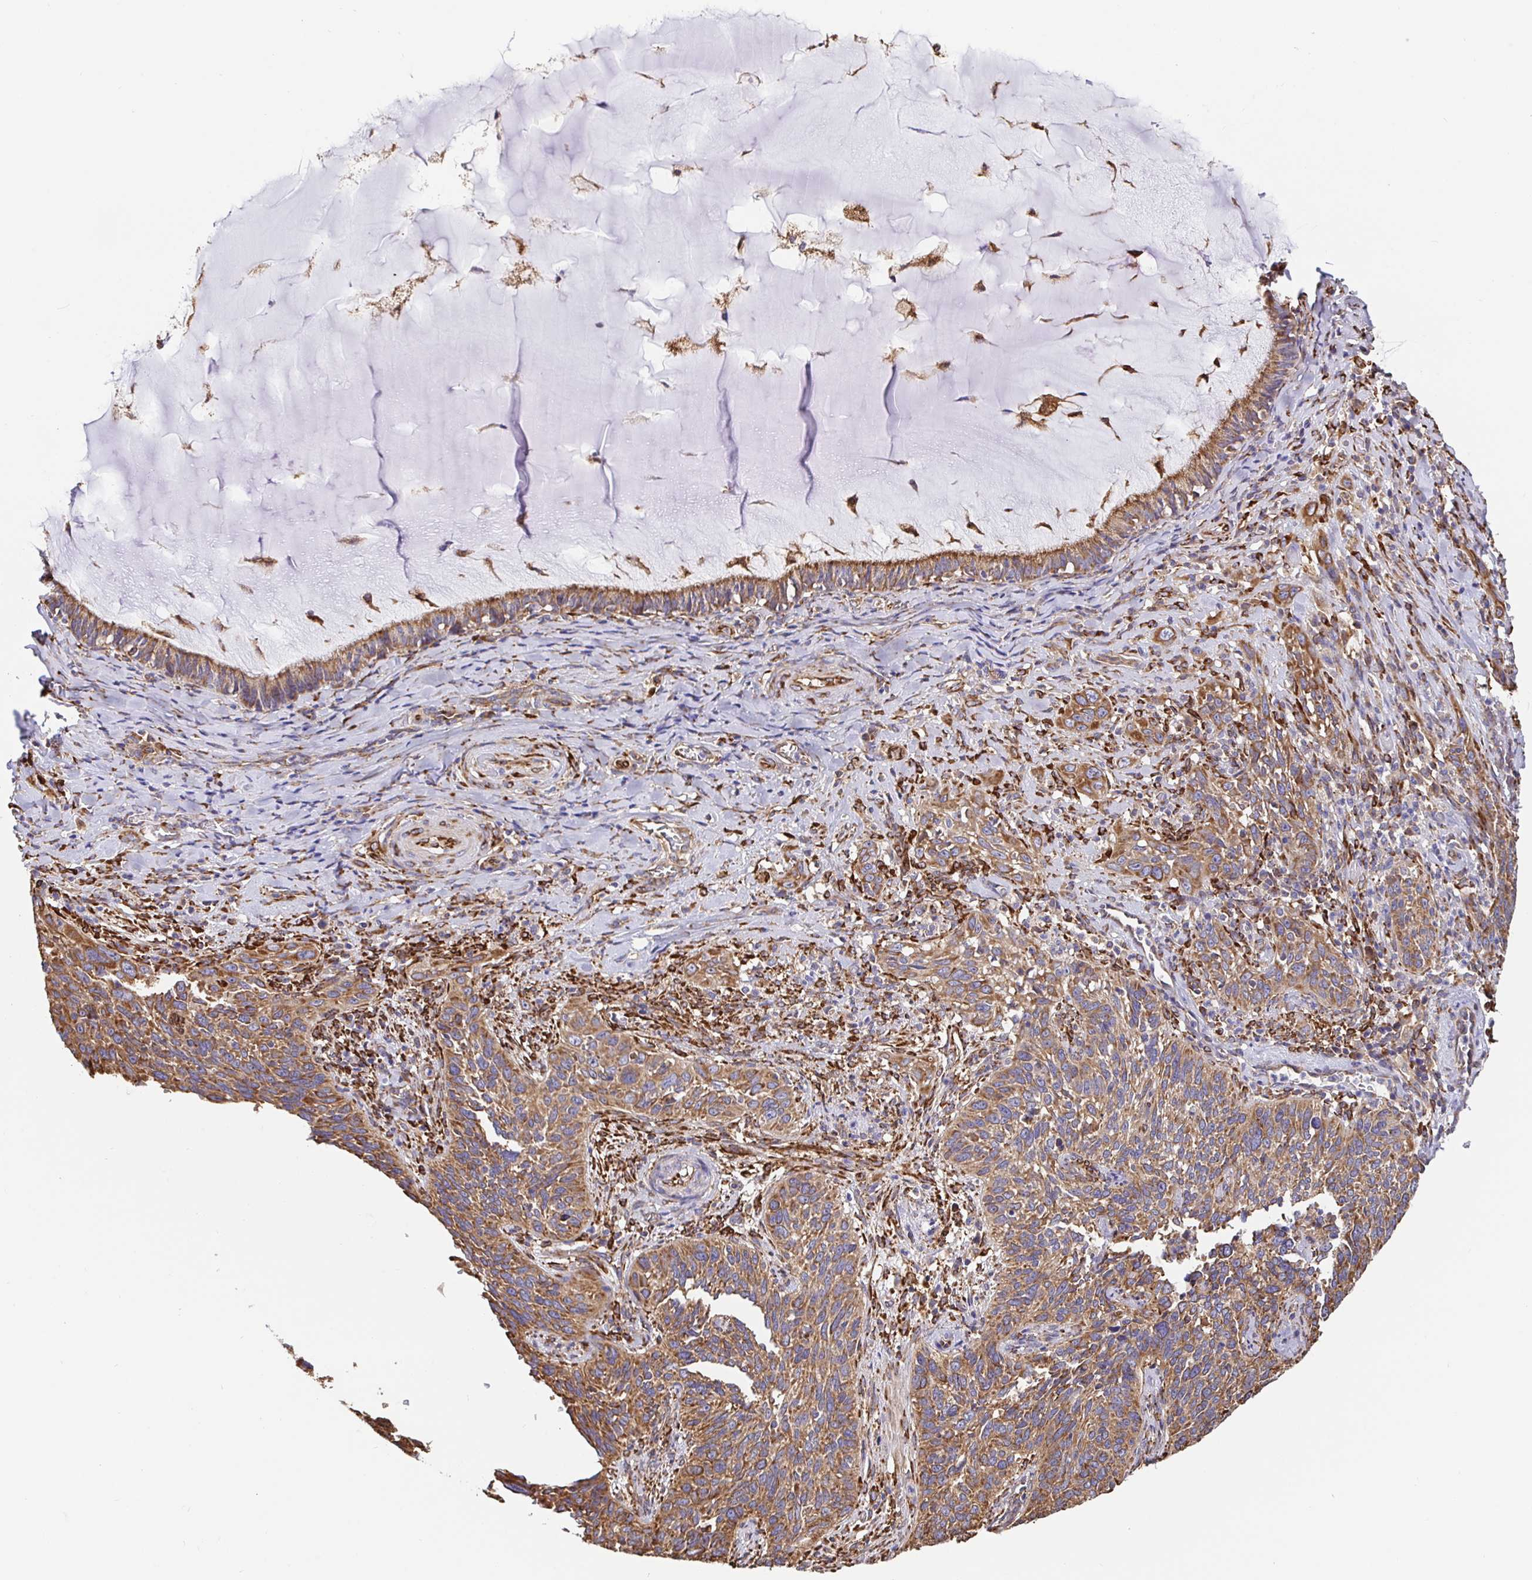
{"staining": {"intensity": "moderate", "quantity": ">75%", "location": "cytoplasmic/membranous"}, "tissue": "cervical cancer", "cell_type": "Tumor cells", "image_type": "cancer", "snomed": [{"axis": "morphology", "description": "Squamous cell carcinoma, NOS"}, {"axis": "topography", "description": "Cervix"}], "caption": "Immunohistochemistry (IHC) micrograph of neoplastic tissue: human cervical cancer (squamous cell carcinoma) stained using immunohistochemistry demonstrates medium levels of moderate protein expression localized specifically in the cytoplasmic/membranous of tumor cells, appearing as a cytoplasmic/membranous brown color.", "gene": "MAOA", "patient": {"sex": "female", "age": 51}}